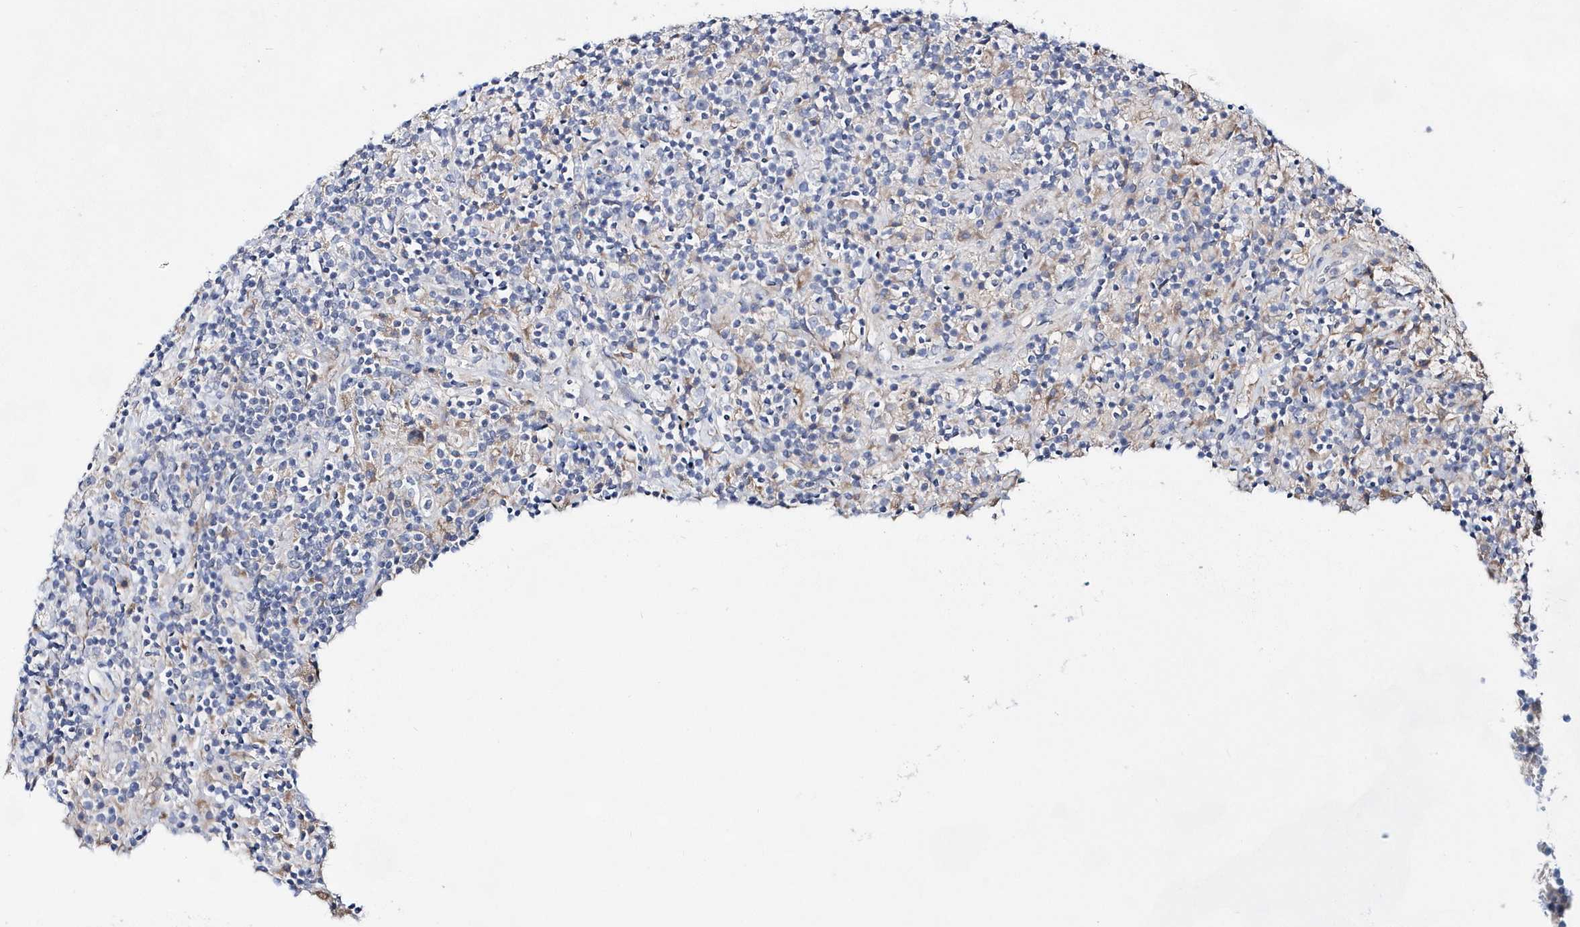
{"staining": {"intensity": "negative", "quantity": "none", "location": "none"}, "tissue": "lymphoma", "cell_type": "Tumor cells", "image_type": "cancer", "snomed": [{"axis": "morphology", "description": "Hodgkin's disease, NOS"}, {"axis": "topography", "description": "Lymph node"}], "caption": "Lymphoma stained for a protein using immunohistochemistry (IHC) demonstrates no staining tumor cells.", "gene": "BDH2", "patient": {"sex": "male", "age": 70}}